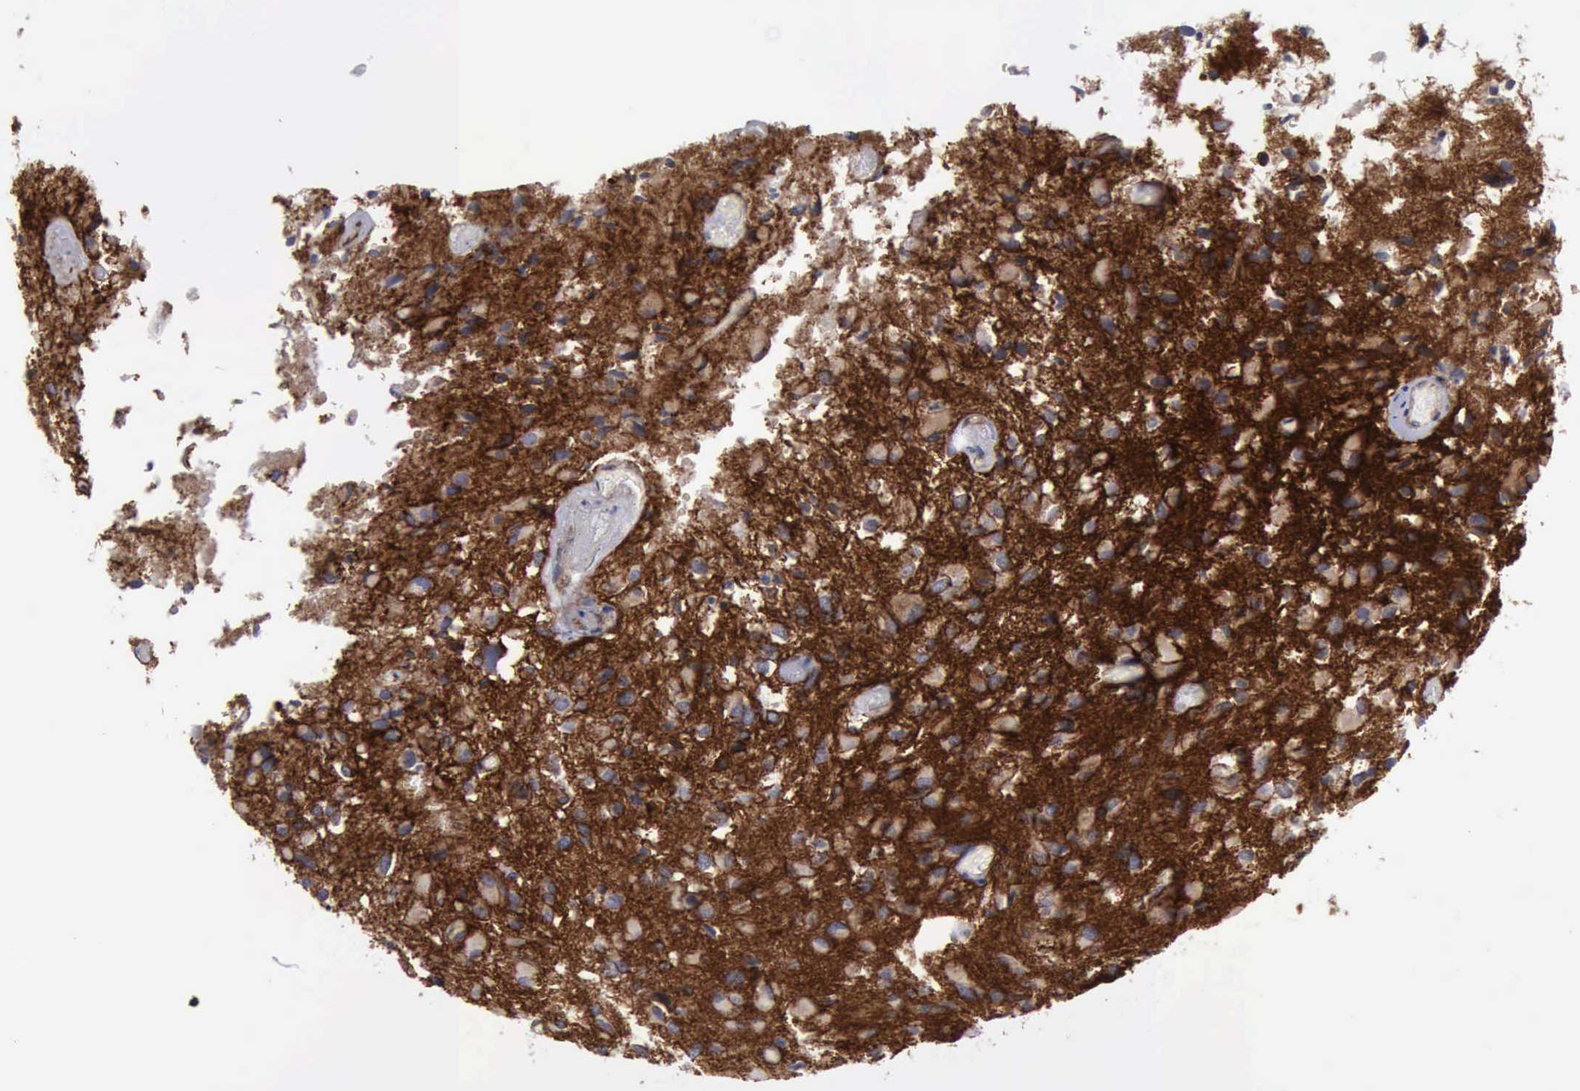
{"staining": {"intensity": "strong", "quantity": ">75%", "location": "cytoplasmic/membranous"}, "tissue": "glioma", "cell_type": "Tumor cells", "image_type": "cancer", "snomed": [{"axis": "morphology", "description": "Glioma, malignant, High grade"}, {"axis": "topography", "description": "Brain"}], "caption": "This is an image of immunohistochemistry (IHC) staining of glioma, which shows strong positivity in the cytoplasmic/membranous of tumor cells.", "gene": "CDH2", "patient": {"sex": "male", "age": 69}}